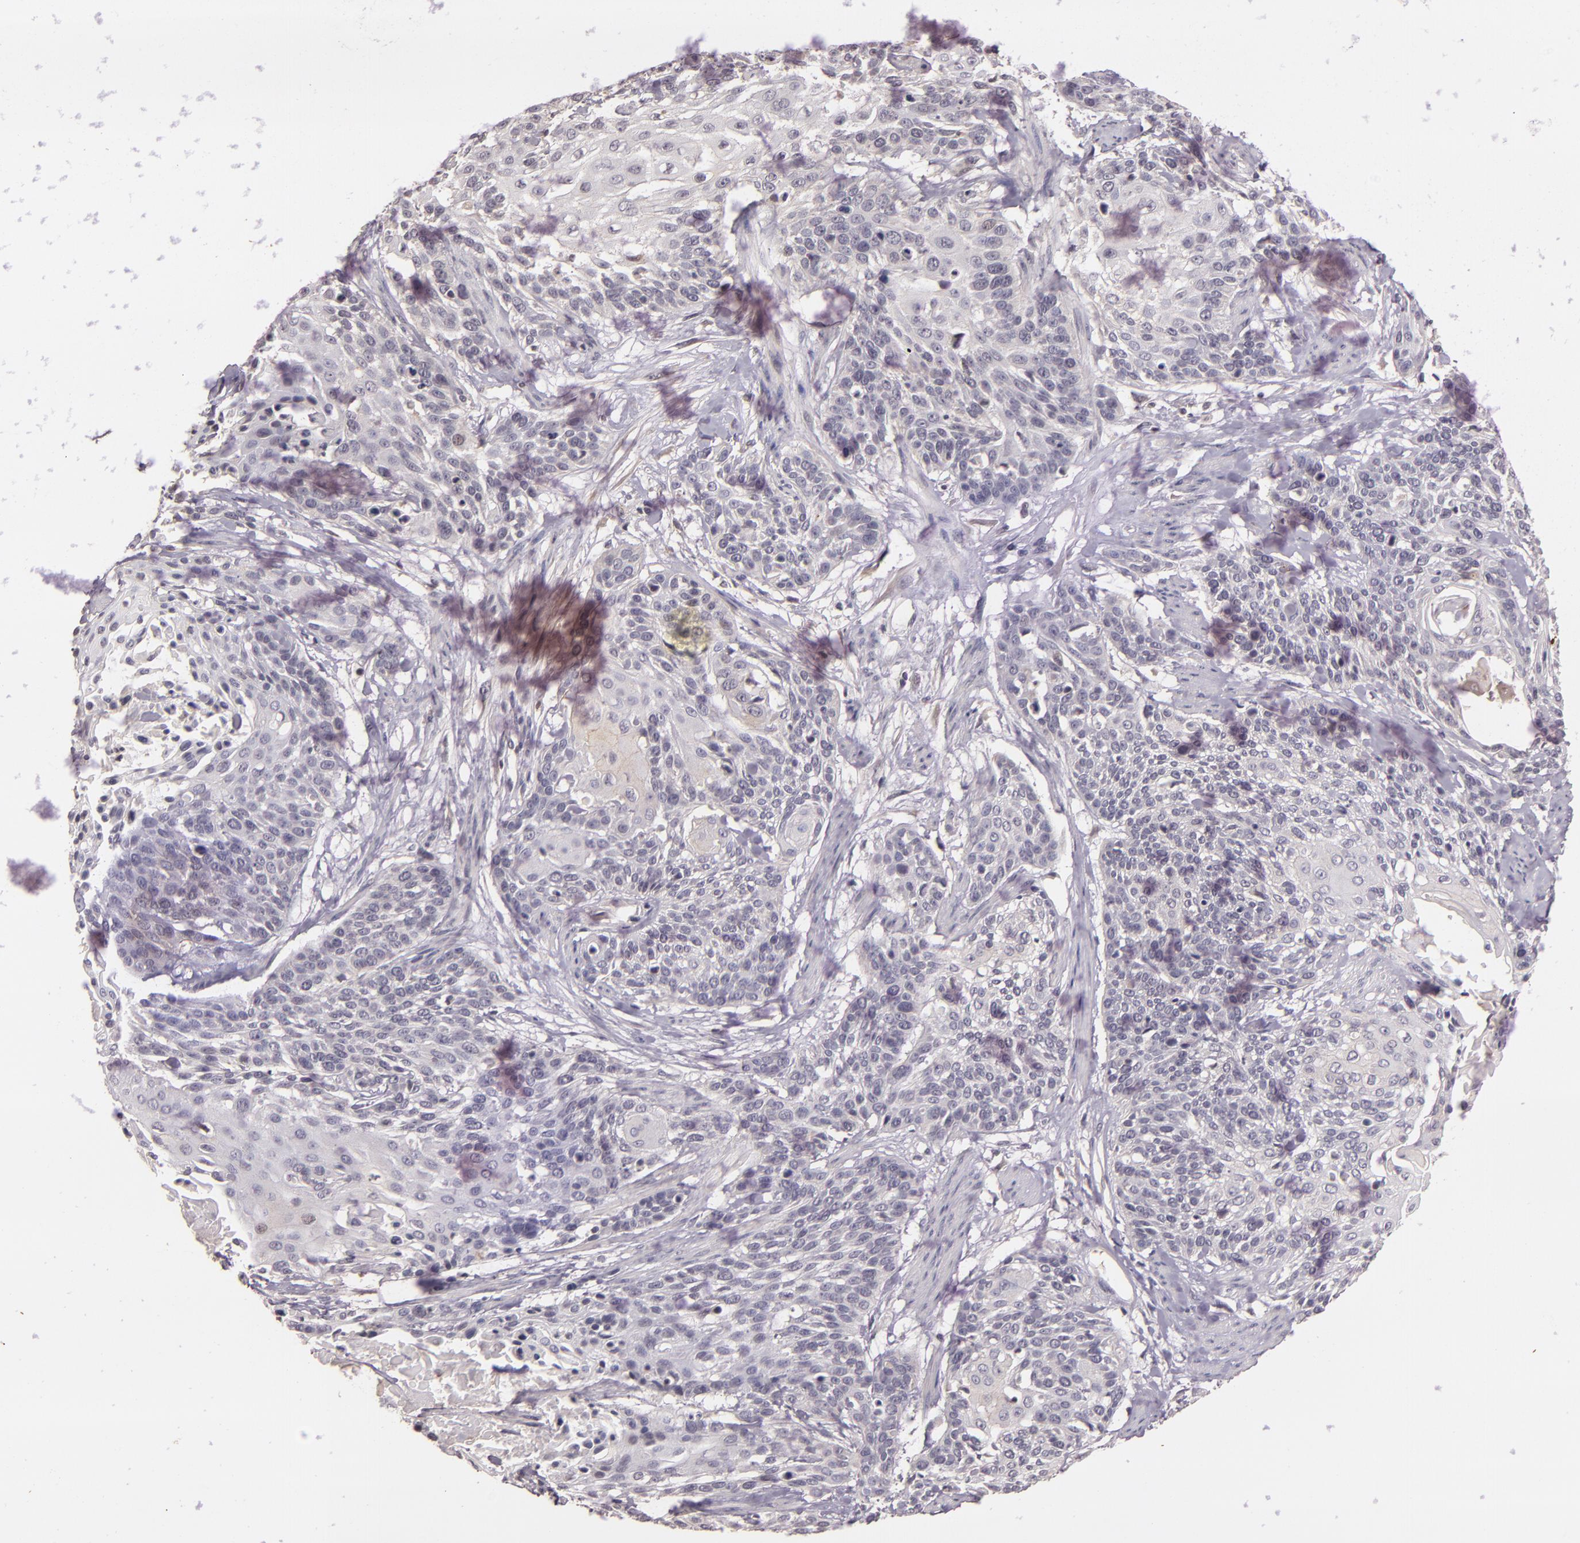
{"staining": {"intensity": "negative", "quantity": "none", "location": "none"}, "tissue": "cervical cancer", "cell_type": "Tumor cells", "image_type": "cancer", "snomed": [{"axis": "morphology", "description": "Squamous cell carcinoma, NOS"}, {"axis": "topography", "description": "Cervix"}], "caption": "High power microscopy photomicrograph of an IHC micrograph of cervical cancer (squamous cell carcinoma), revealing no significant expression in tumor cells.", "gene": "TFF1", "patient": {"sex": "female", "age": 57}}